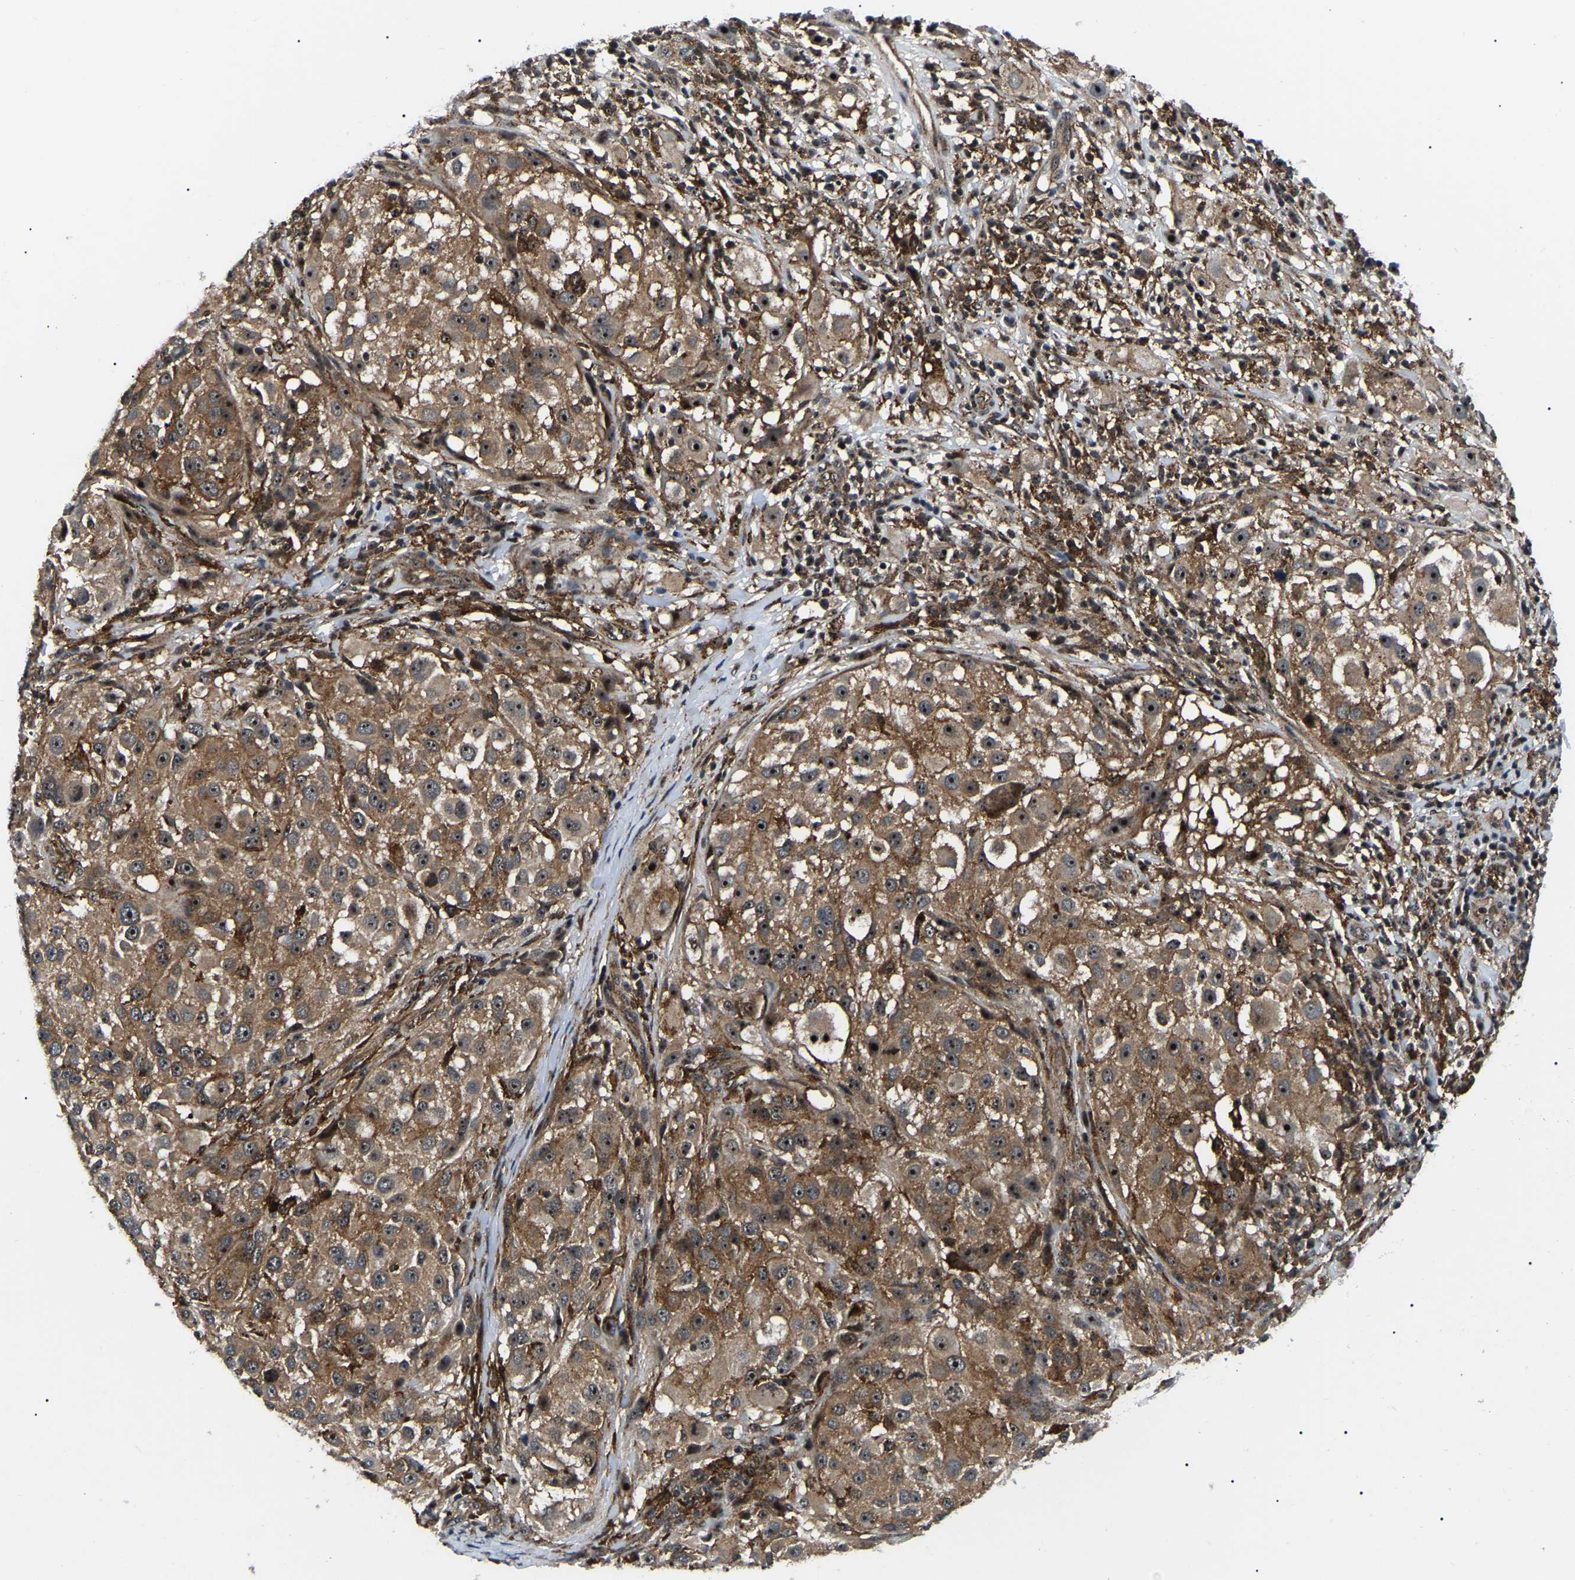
{"staining": {"intensity": "strong", "quantity": ">75%", "location": "cytoplasmic/membranous,nuclear"}, "tissue": "melanoma", "cell_type": "Tumor cells", "image_type": "cancer", "snomed": [{"axis": "morphology", "description": "Necrosis, NOS"}, {"axis": "morphology", "description": "Malignant melanoma, NOS"}, {"axis": "topography", "description": "Skin"}], "caption": "Malignant melanoma tissue displays strong cytoplasmic/membranous and nuclear positivity in about >75% of tumor cells", "gene": "RRP1B", "patient": {"sex": "female", "age": 87}}